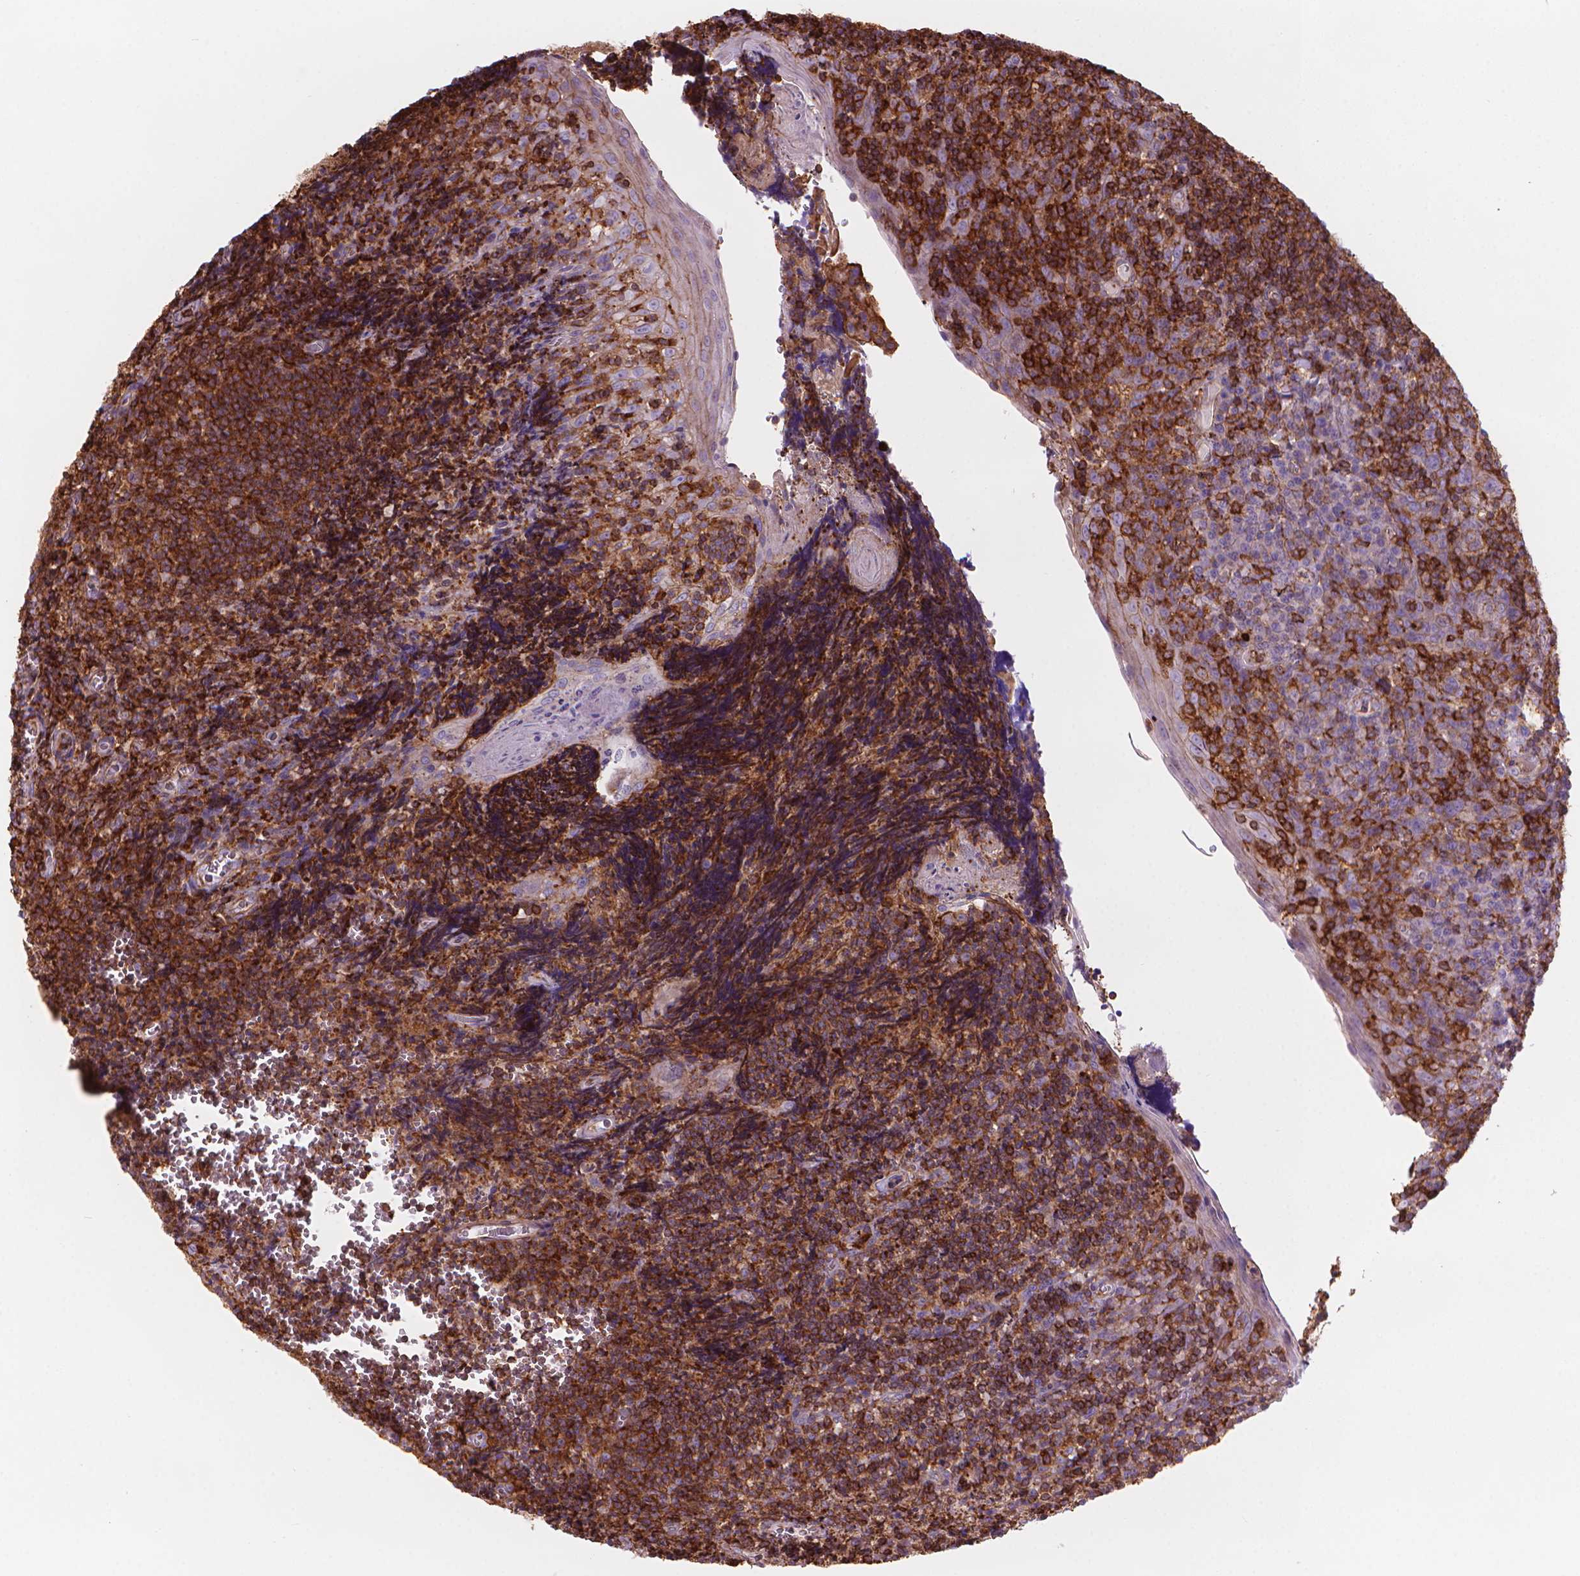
{"staining": {"intensity": "moderate", "quantity": ">75%", "location": "cytoplasmic/membranous"}, "tissue": "tonsil", "cell_type": "Germinal center cells", "image_type": "normal", "snomed": [{"axis": "morphology", "description": "Normal tissue, NOS"}, {"axis": "morphology", "description": "Inflammation, NOS"}, {"axis": "topography", "description": "Tonsil"}], "caption": "This photomicrograph demonstrates immunohistochemistry (IHC) staining of benign tonsil, with medium moderate cytoplasmic/membranous expression in approximately >75% of germinal center cells.", "gene": "PATJ", "patient": {"sex": "female", "age": 31}}